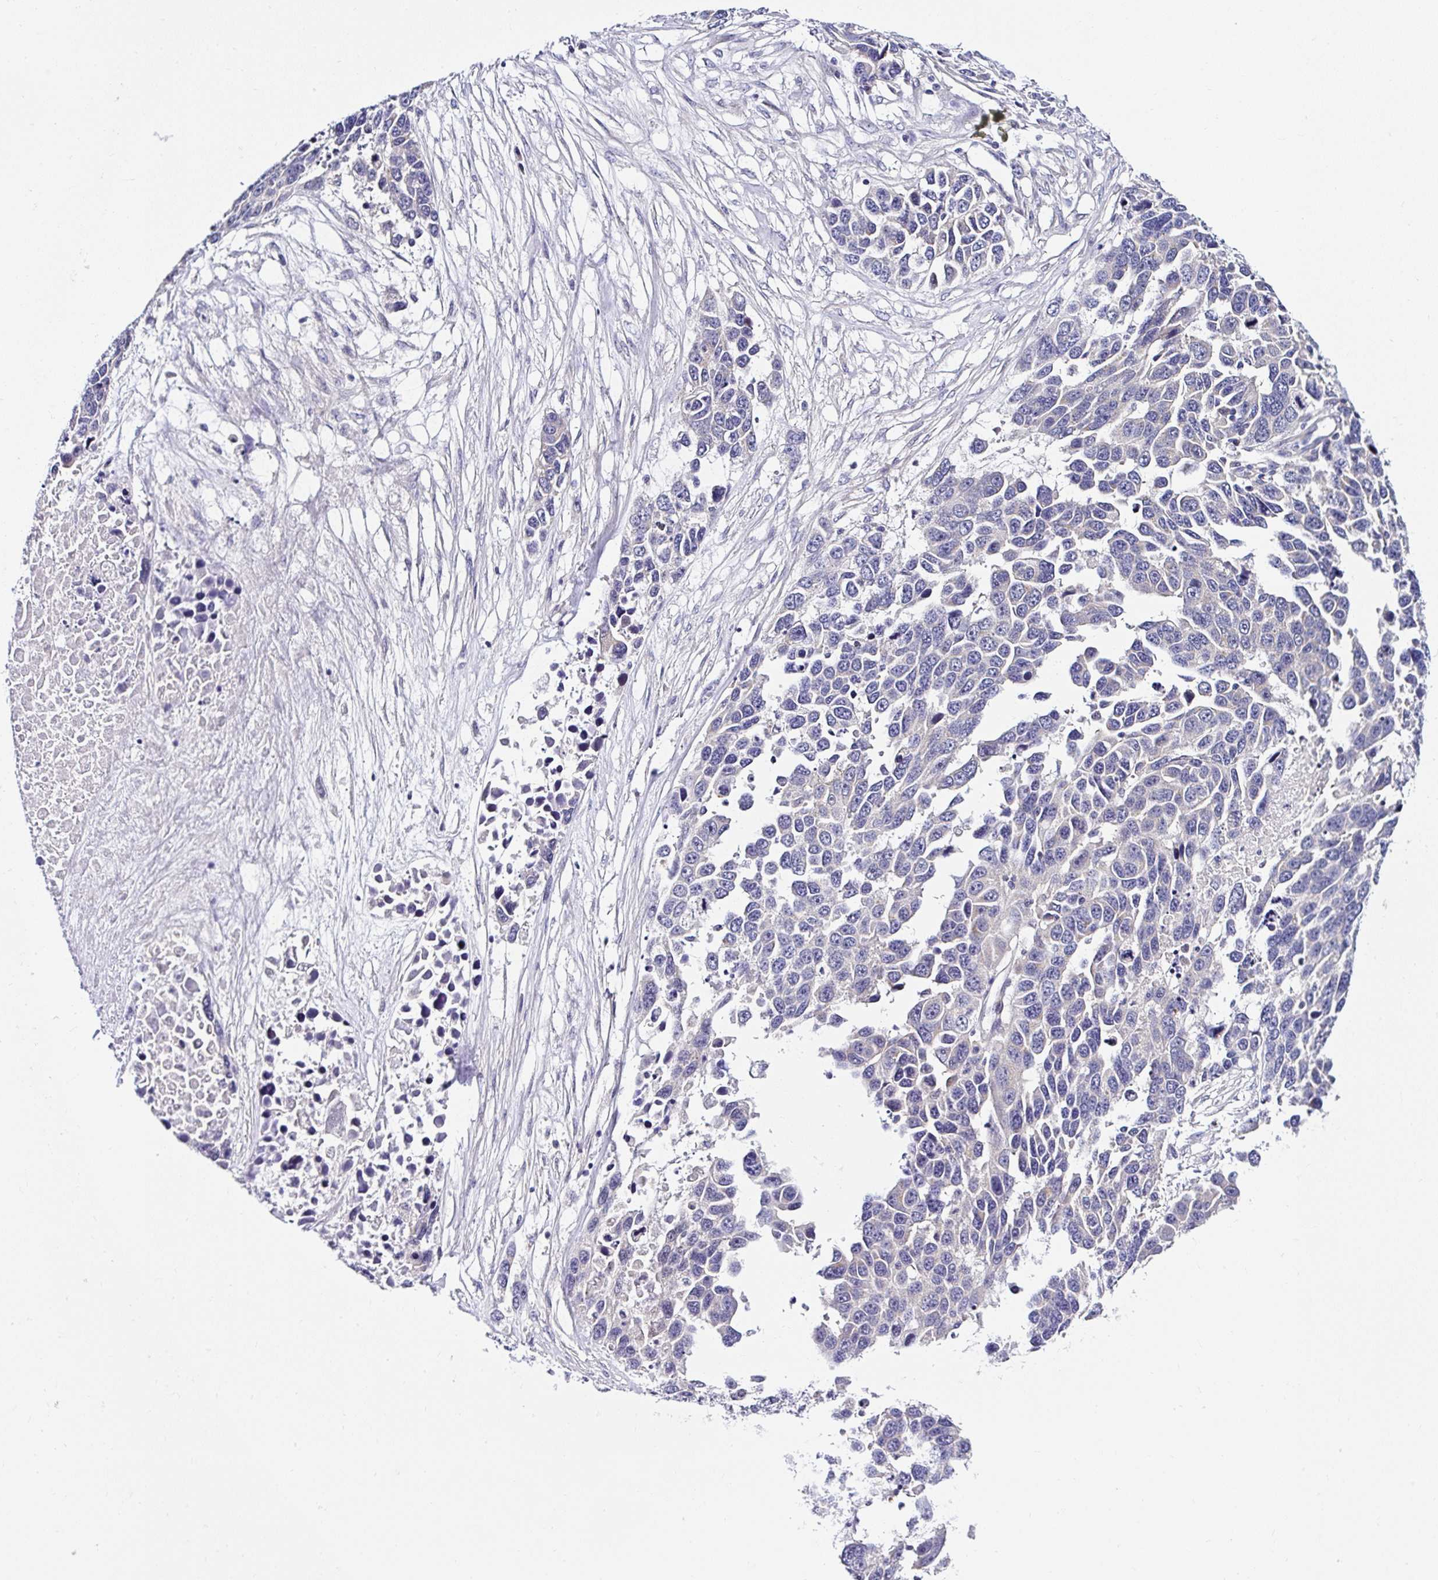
{"staining": {"intensity": "negative", "quantity": "none", "location": "none"}, "tissue": "ovarian cancer", "cell_type": "Tumor cells", "image_type": "cancer", "snomed": [{"axis": "morphology", "description": "Cystadenocarcinoma, serous, NOS"}, {"axis": "topography", "description": "Ovary"}], "caption": "Serous cystadenocarcinoma (ovarian) stained for a protein using immunohistochemistry demonstrates no staining tumor cells.", "gene": "DEPDC5", "patient": {"sex": "female", "age": 76}}